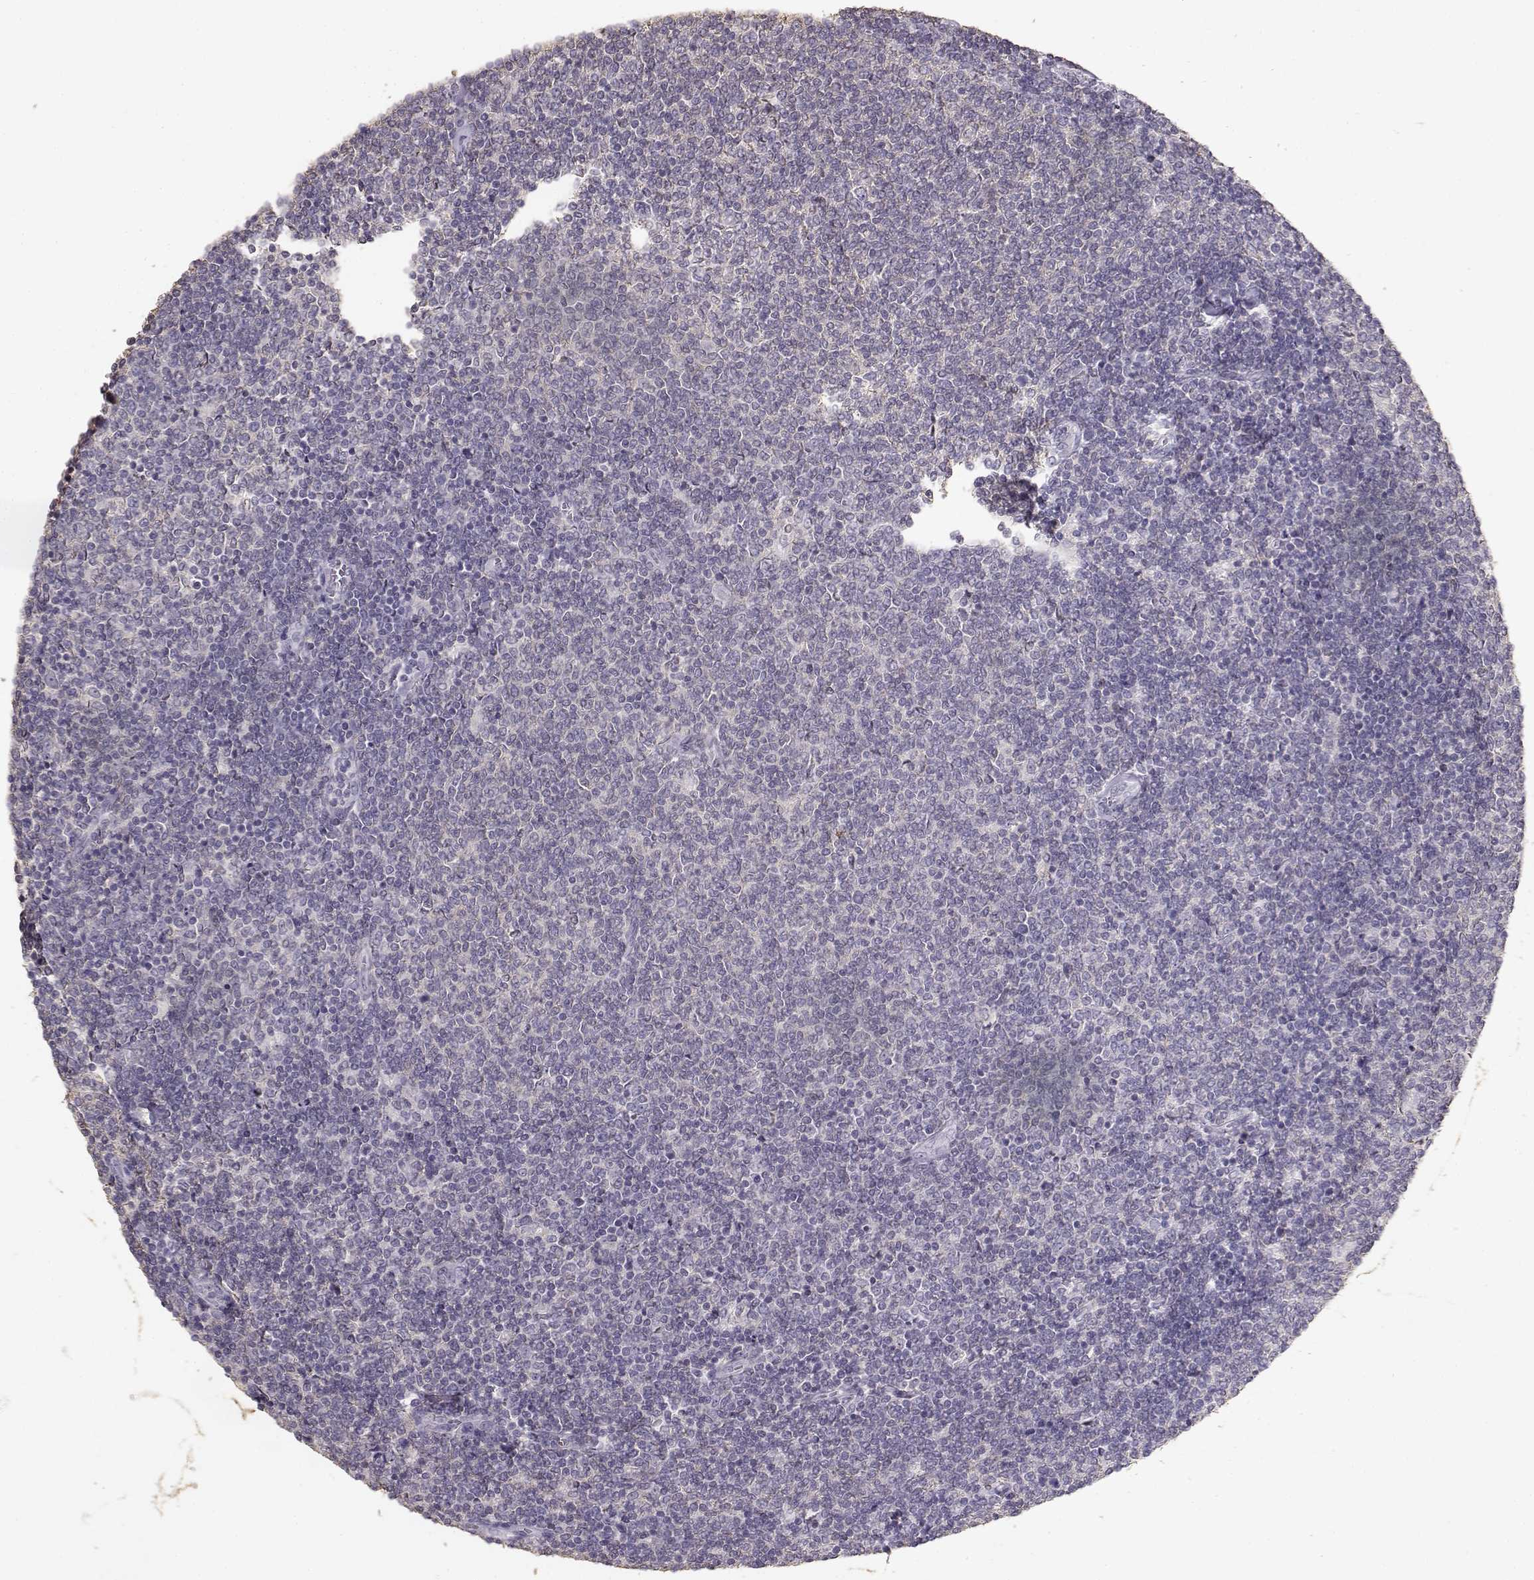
{"staining": {"intensity": "negative", "quantity": "none", "location": "none"}, "tissue": "lymphoma", "cell_type": "Tumor cells", "image_type": "cancer", "snomed": [{"axis": "morphology", "description": "Malignant lymphoma, non-Hodgkin's type, Low grade"}, {"axis": "topography", "description": "Lymph node"}], "caption": "An IHC photomicrograph of low-grade malignant lymphoma, non-Hodgkin's type is shown. There is no staining in tumor cells of low-grade malignant lymphoma, non-Hodgkin's type.", "gene": "UROC1", "patient": {"sex": "male", "age": 52}}